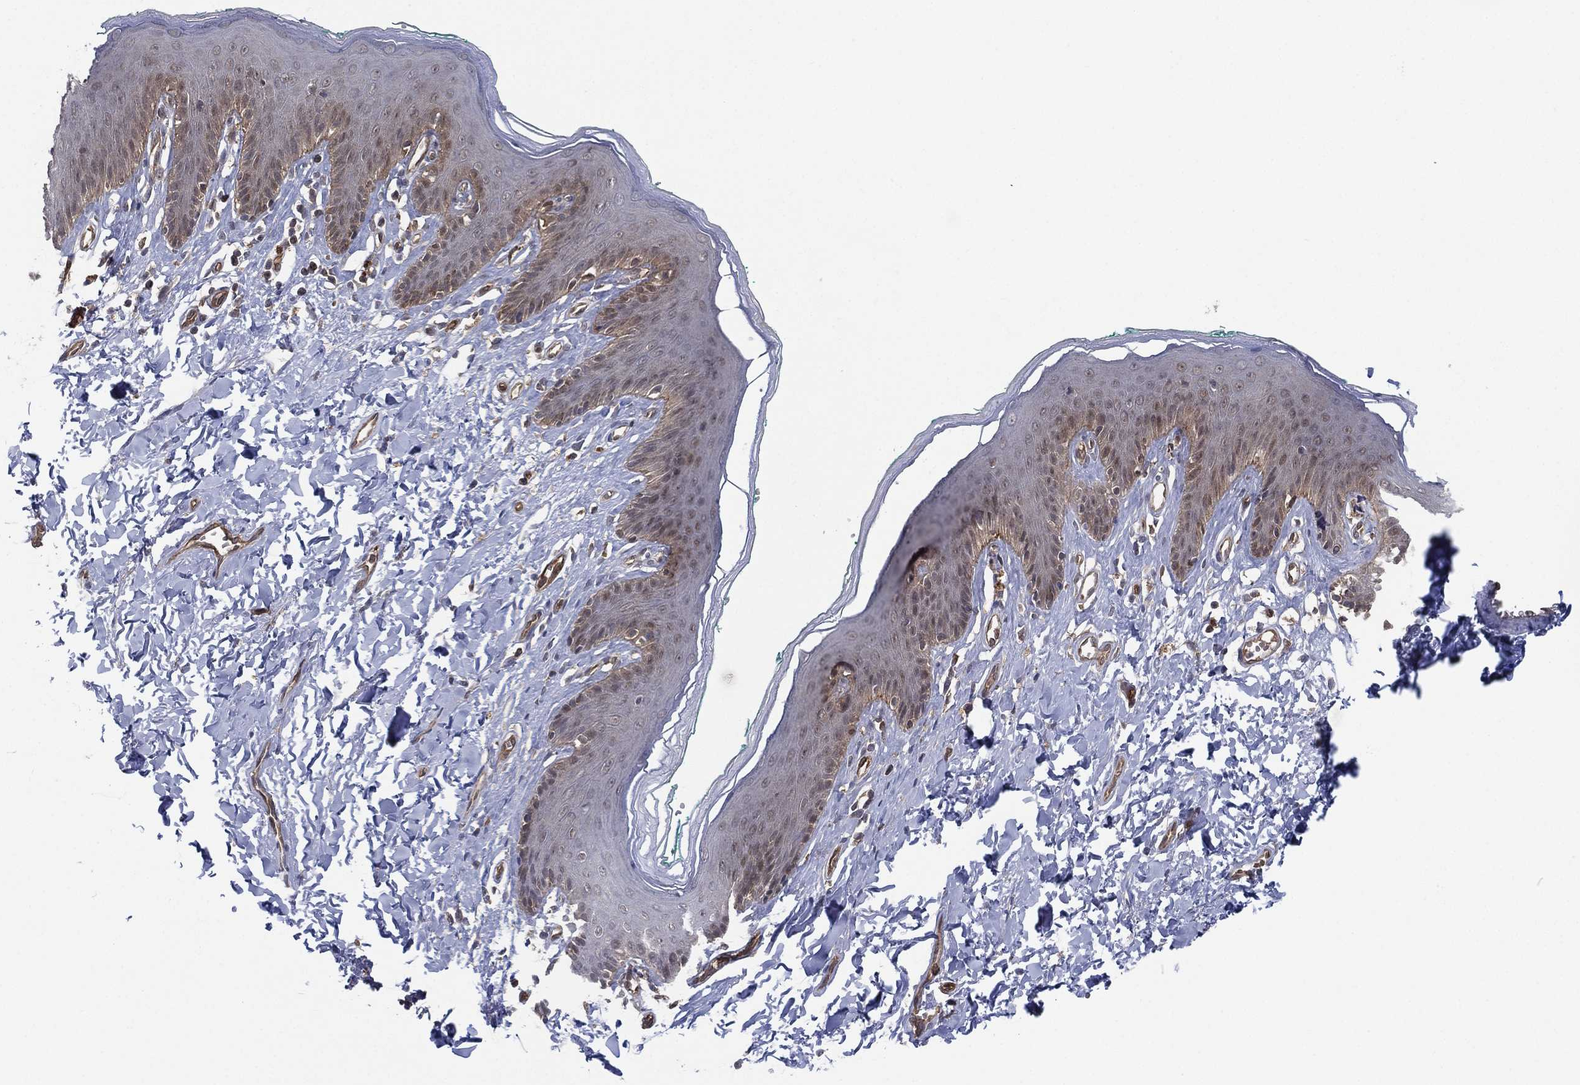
{"staining": {"intensity": "moderate", "quantity": "<25%", "location": "cytoplasmic/membranous"}, "tissue": "skin", "cell_type": "Epidermal cells", "image_type": "normal", "snomed": [{"axis": "morphology", "description": "Normal tissue, NOS"}, {"axis": "topography", "description": "Vulva"}], "caption": "Brown immunohistochemical staining in unremarkable skin exhibits moderate cytoplasmic/membranous expression in about <25% of epidermal cells.", "gene": "PSMG4", "patient": {"sex": "female", "age": 66}}